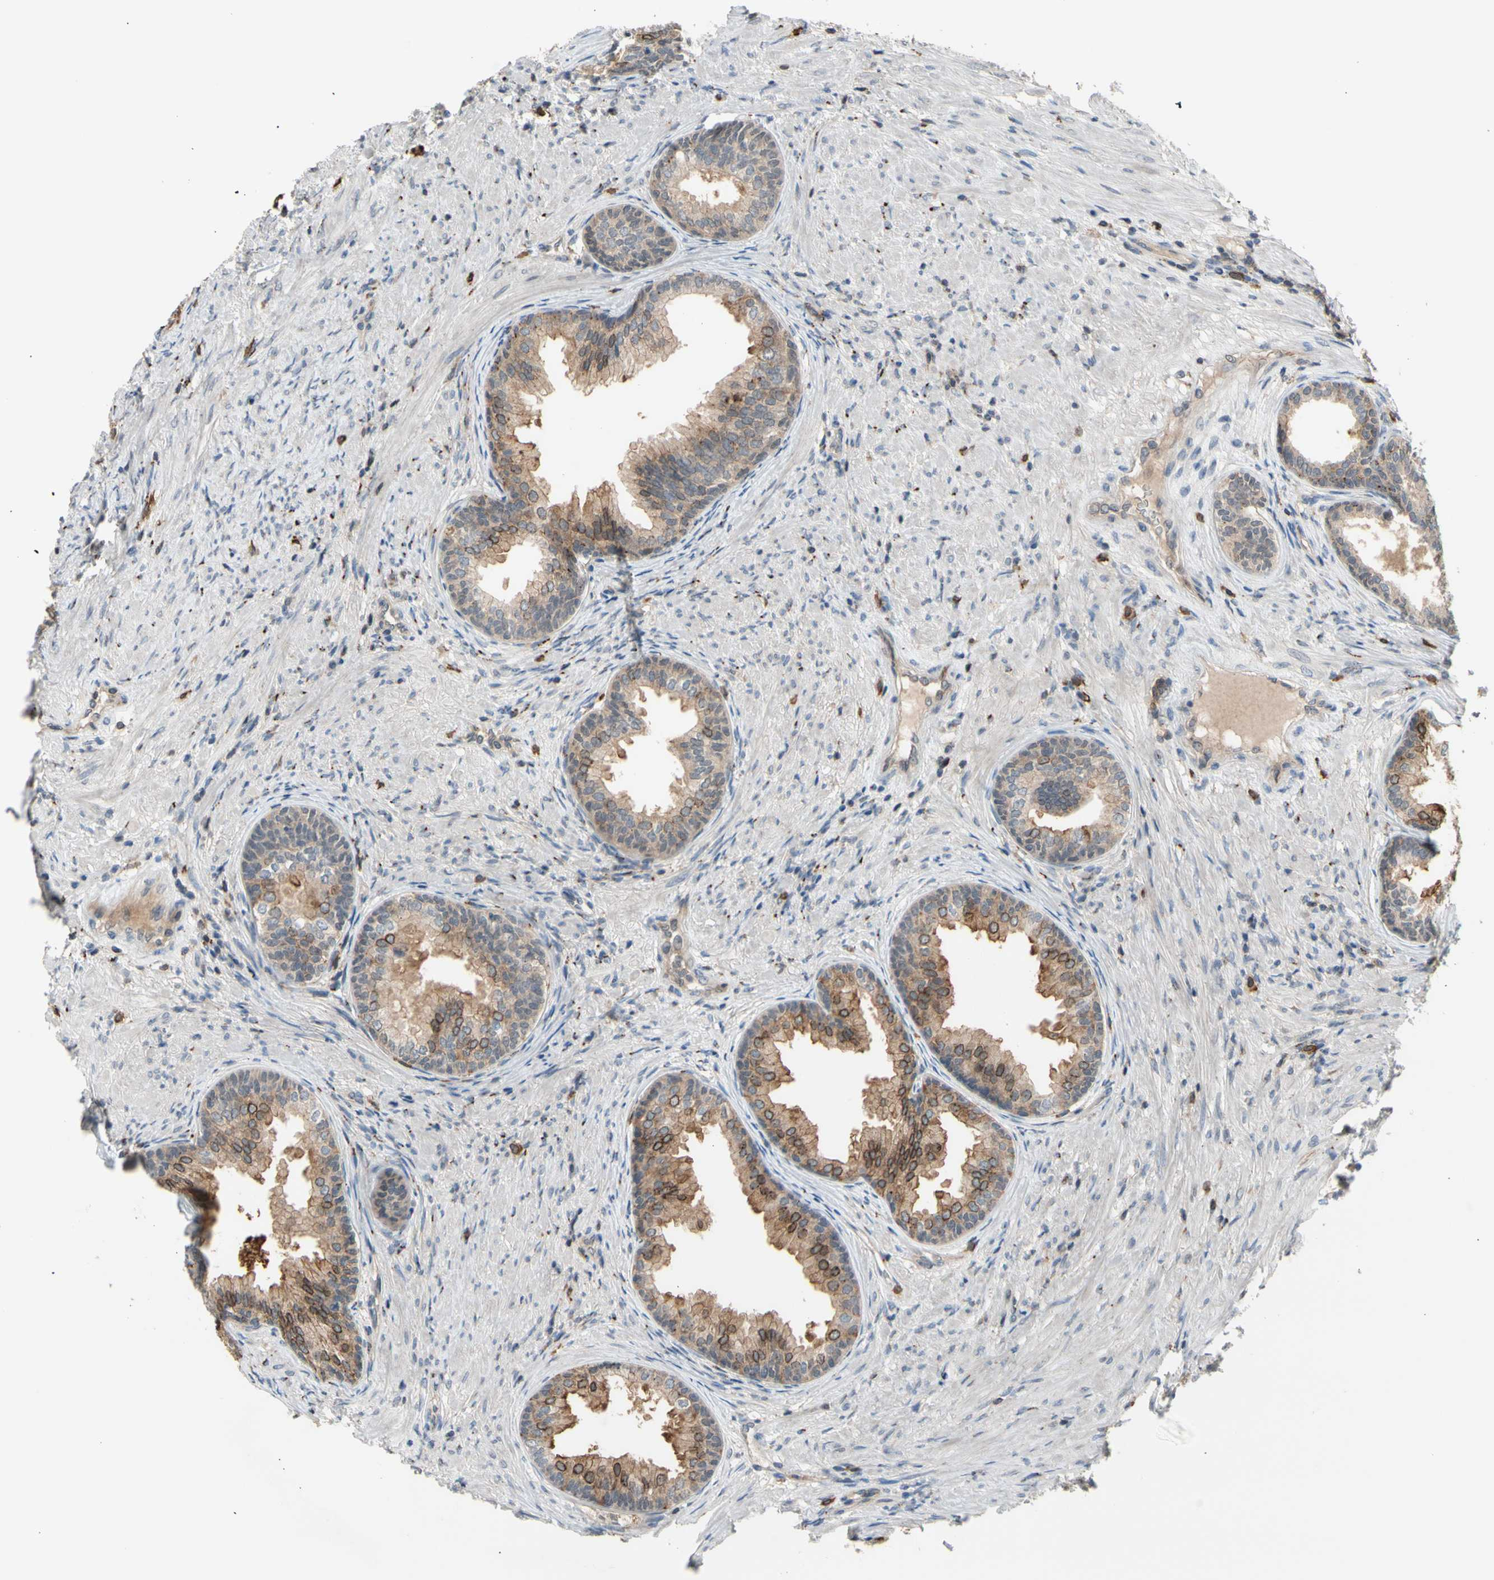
{"staining": {"intensity": "moderate", "quantity": ">75%", "location": "cytoplasmic/membranous"}, "tissue": "prostate", "cell_type": "Glandular cells", "image_type": "normal", "snomed": [{"axis": "morphology", "description": "Normal tissue, NOS"}, {"axis": "topography", "description": "Prostate"}], "caption": "This micrograph displays immunohistochemistry staining of benign human prostate, with medium moderate cytoplasmic/membranous staining in about >75% of glandular cells.", "gene": "GALNT5", "patient": {"sex": "male", "age": 76}}